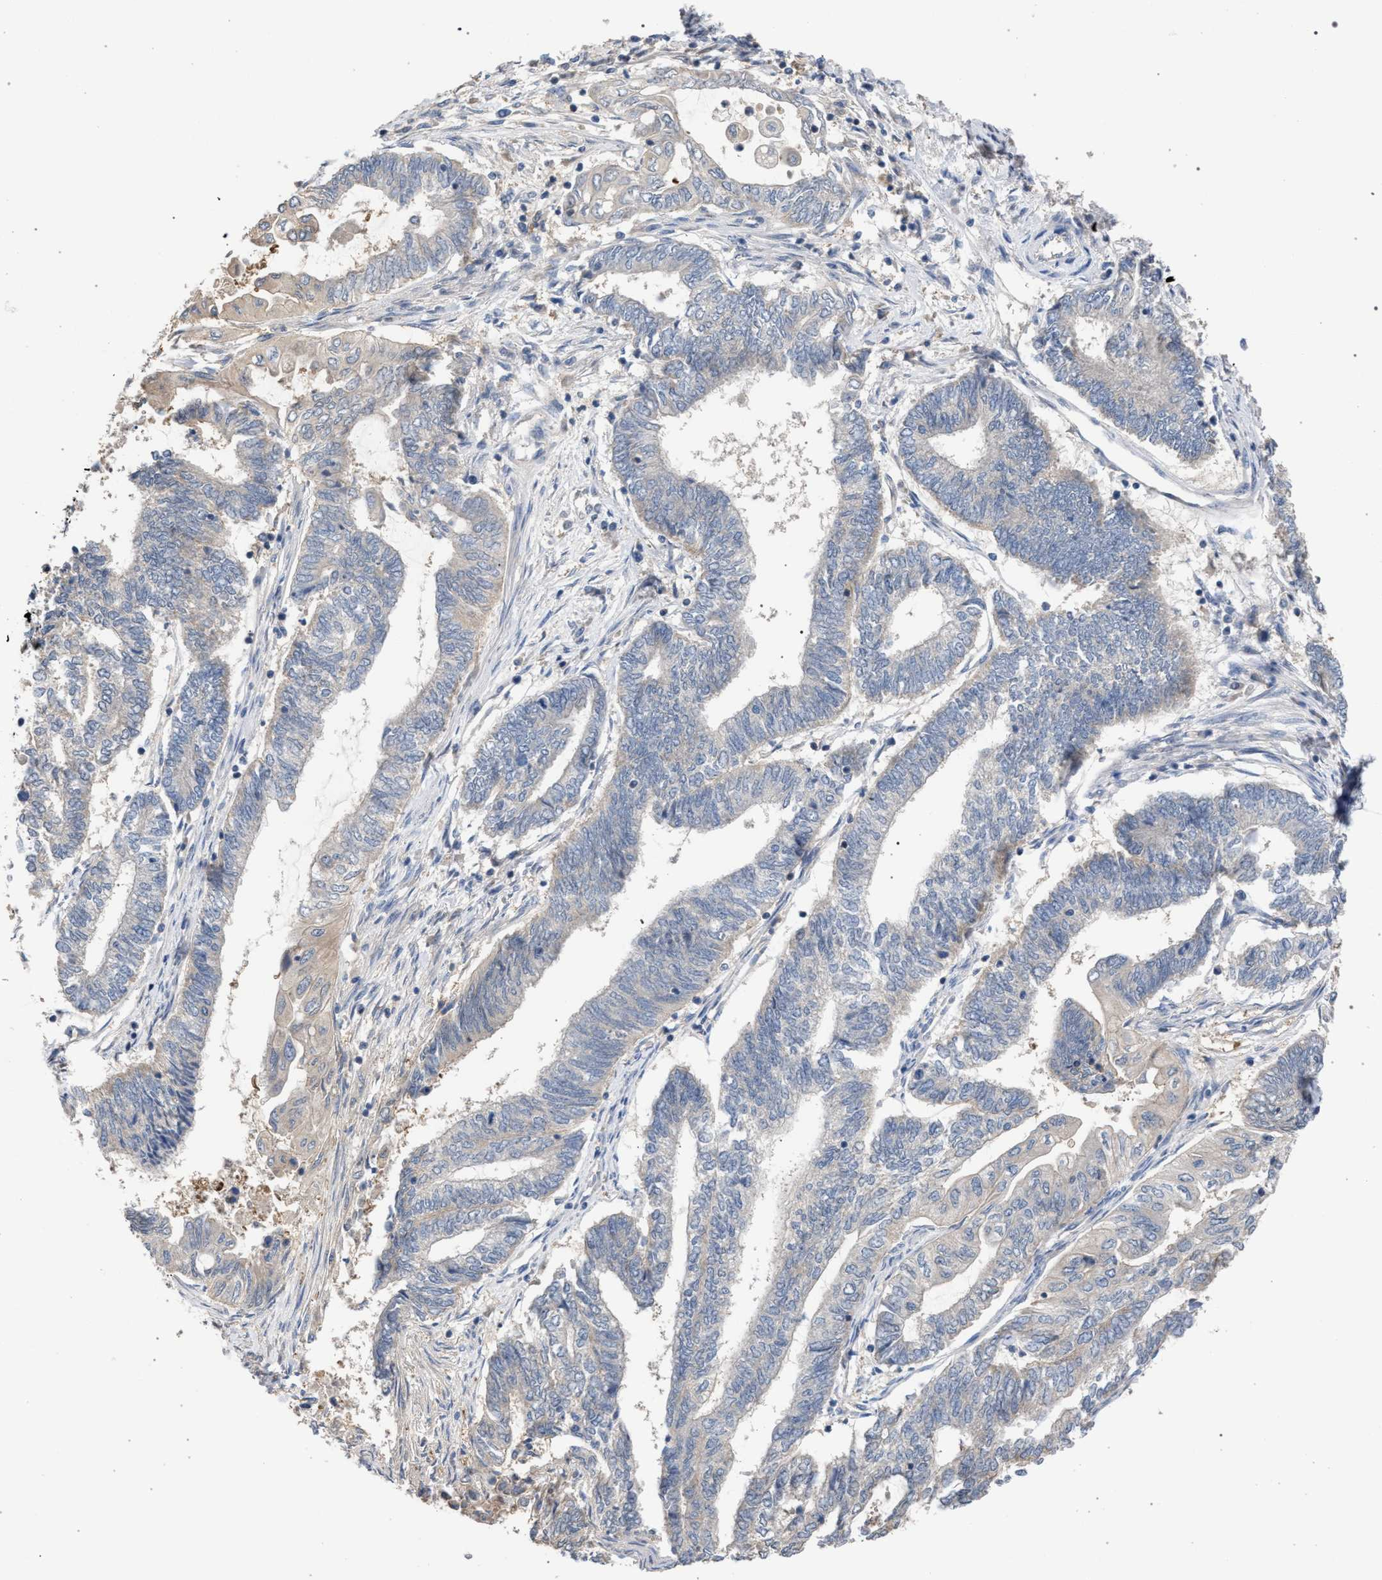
{"staining": {"intensity": "negative", "quantity": "none", "location": "none"}, "tissue": "endometrial cancer", "cell_type": "Tumor cells", "image_type": "cancer", "snomed": [{"axis": "morphology", "description": "Adenocarcinoma, NOS"}, {"axis": "topography", "description": "Uterus"}, {"axis": "topography", "description": "Endometrium"}], "caption": "There is no significant staining in tumor cells of endometrial adenocarcinoma.", "gene": "TECPR1", "patient": {"sex": "female", "age": 70}}